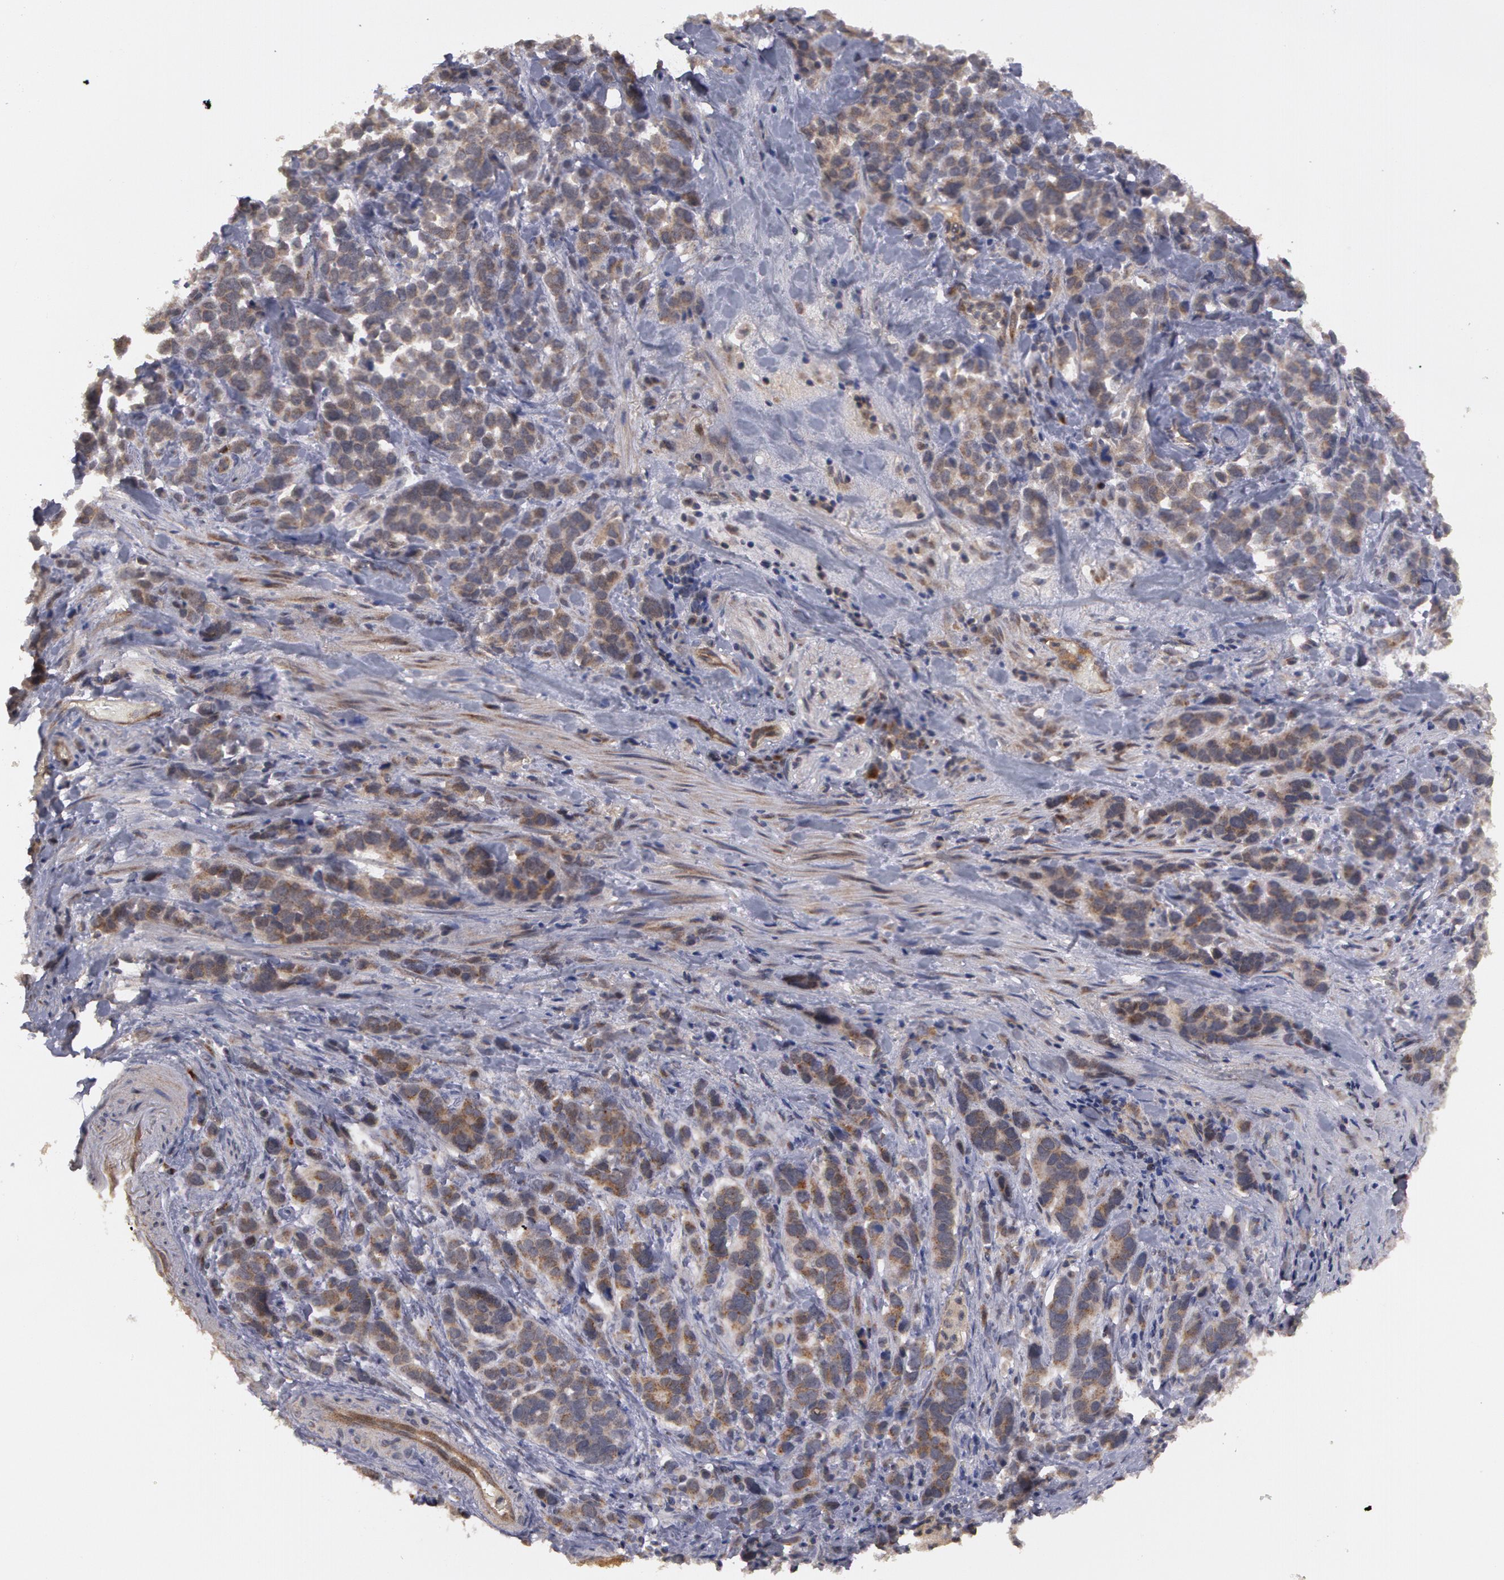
{"staining": {"intensity": "weak", "quantity": ">75%", "location": "cytoplasmic/membranous"}, "tissue": "stomach cancer", "cell_type": "Tumor cells", "image_type": "cancer", "snomed": [{"axis": "morphology", "description": "Adenocarcinoma, NOS"}, {"axis": "topography", "description": "Stomach, upper"}], "caption": "Stomach cancer (adenocarcinoma) stained with DAB immunohistochemistry (IHC) shows low levels of weak cytoplasmic/membranous positivity in about >75% of tumor cells.", "gene": "STX5", "patient": {"sex": "male", "age": 71}}